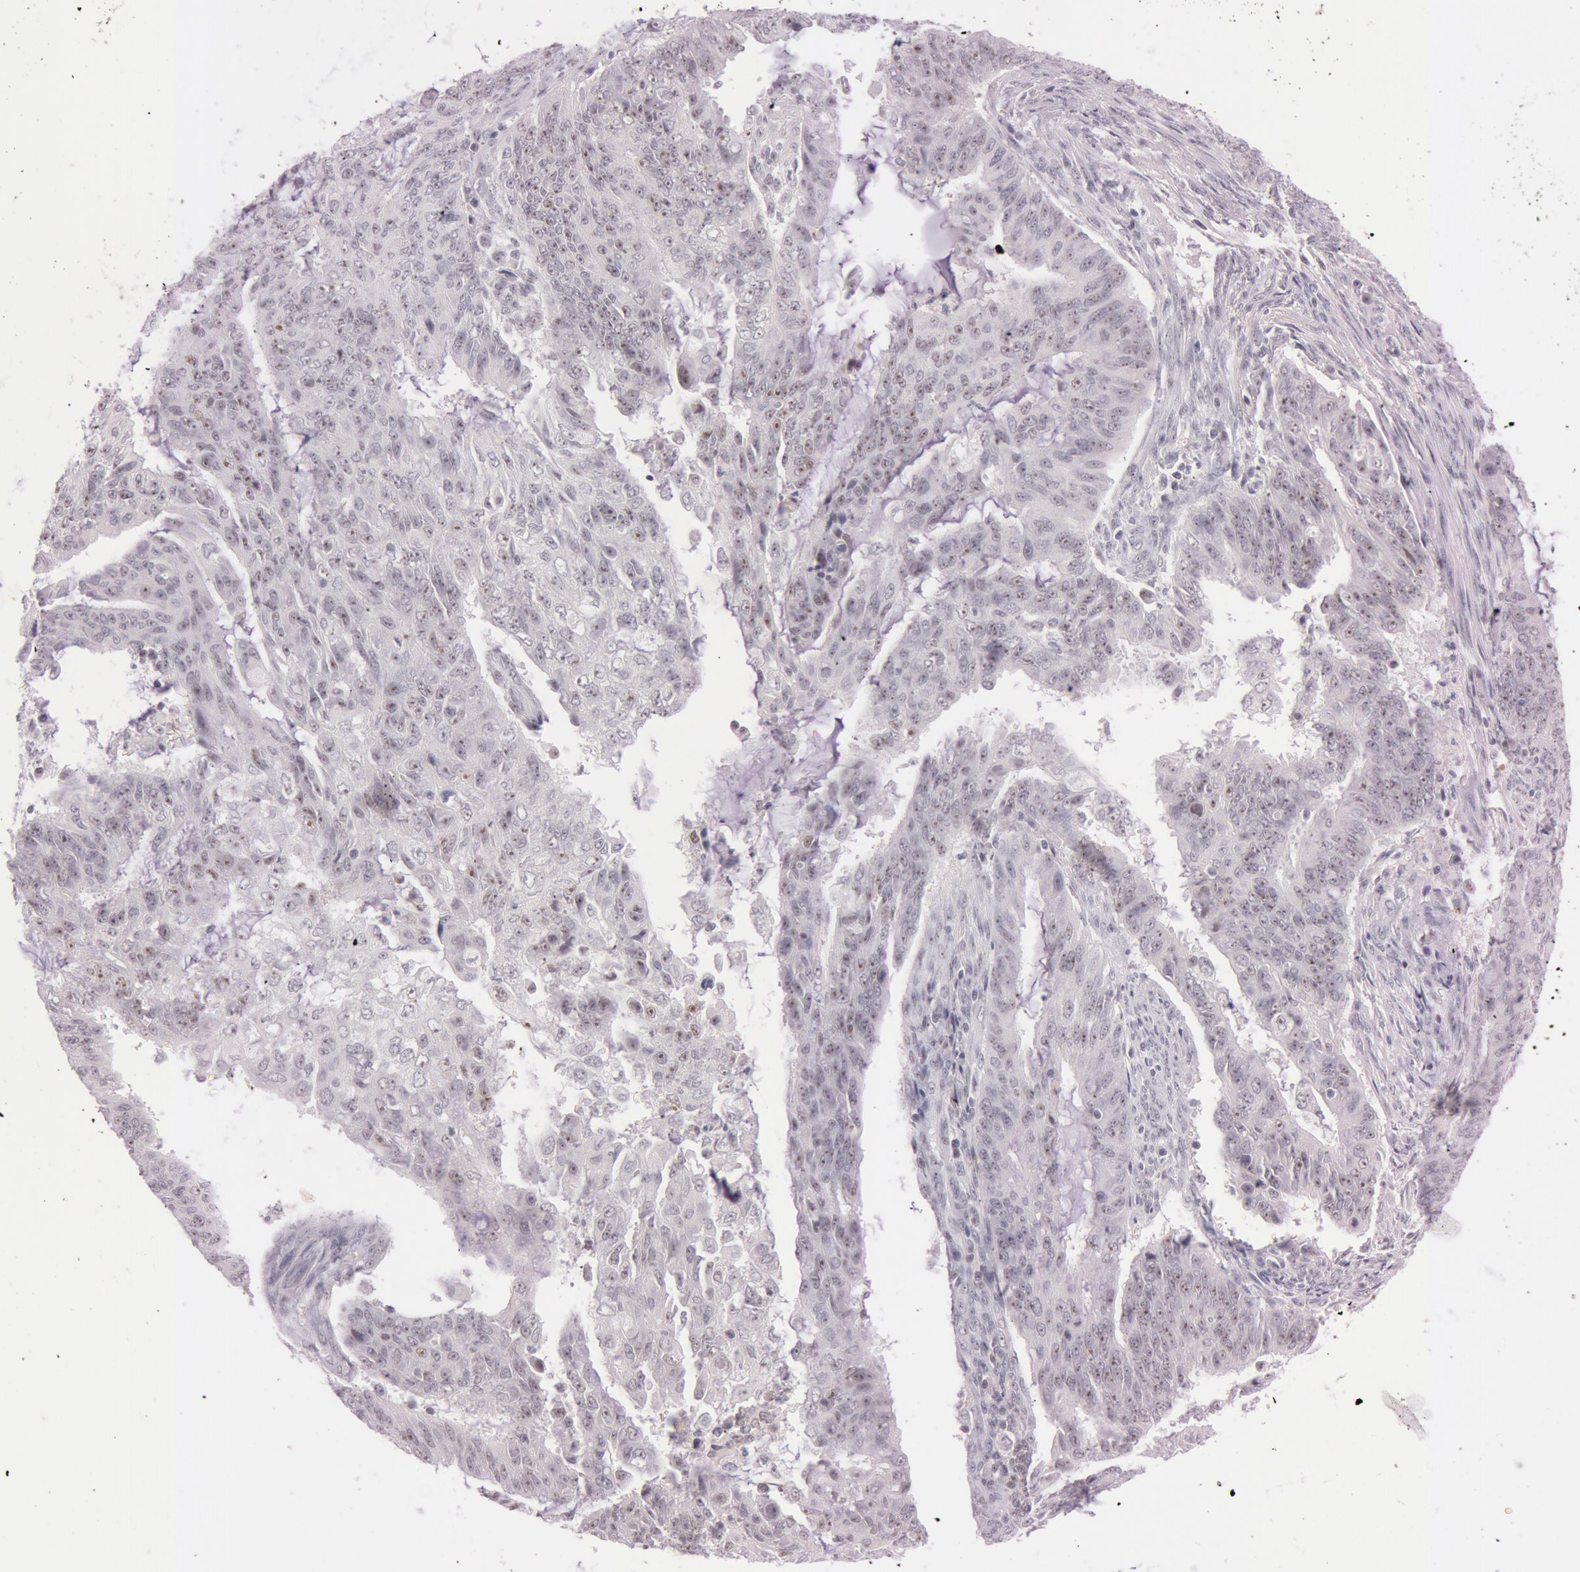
{"staining": {"intensity": "moderate", "quantity": ">75%", "location": "nuclear"}, "tissue": "endometrial cancer", "cell_type": "Tumor cells", "image_type": "cancer", "snomed": [{"axis": "morphology", "description": "Adenocarcinoma, NOS"}, {"axis": "topography", "description": "Endometrium"}], "caption": "Protein staining reveals moderate nuclear staining in approximately >75% of tumor cells in adenocarcinoma (endometrial).", "gene": "FBL", "patient": {"sex": "female", "age": 75}}